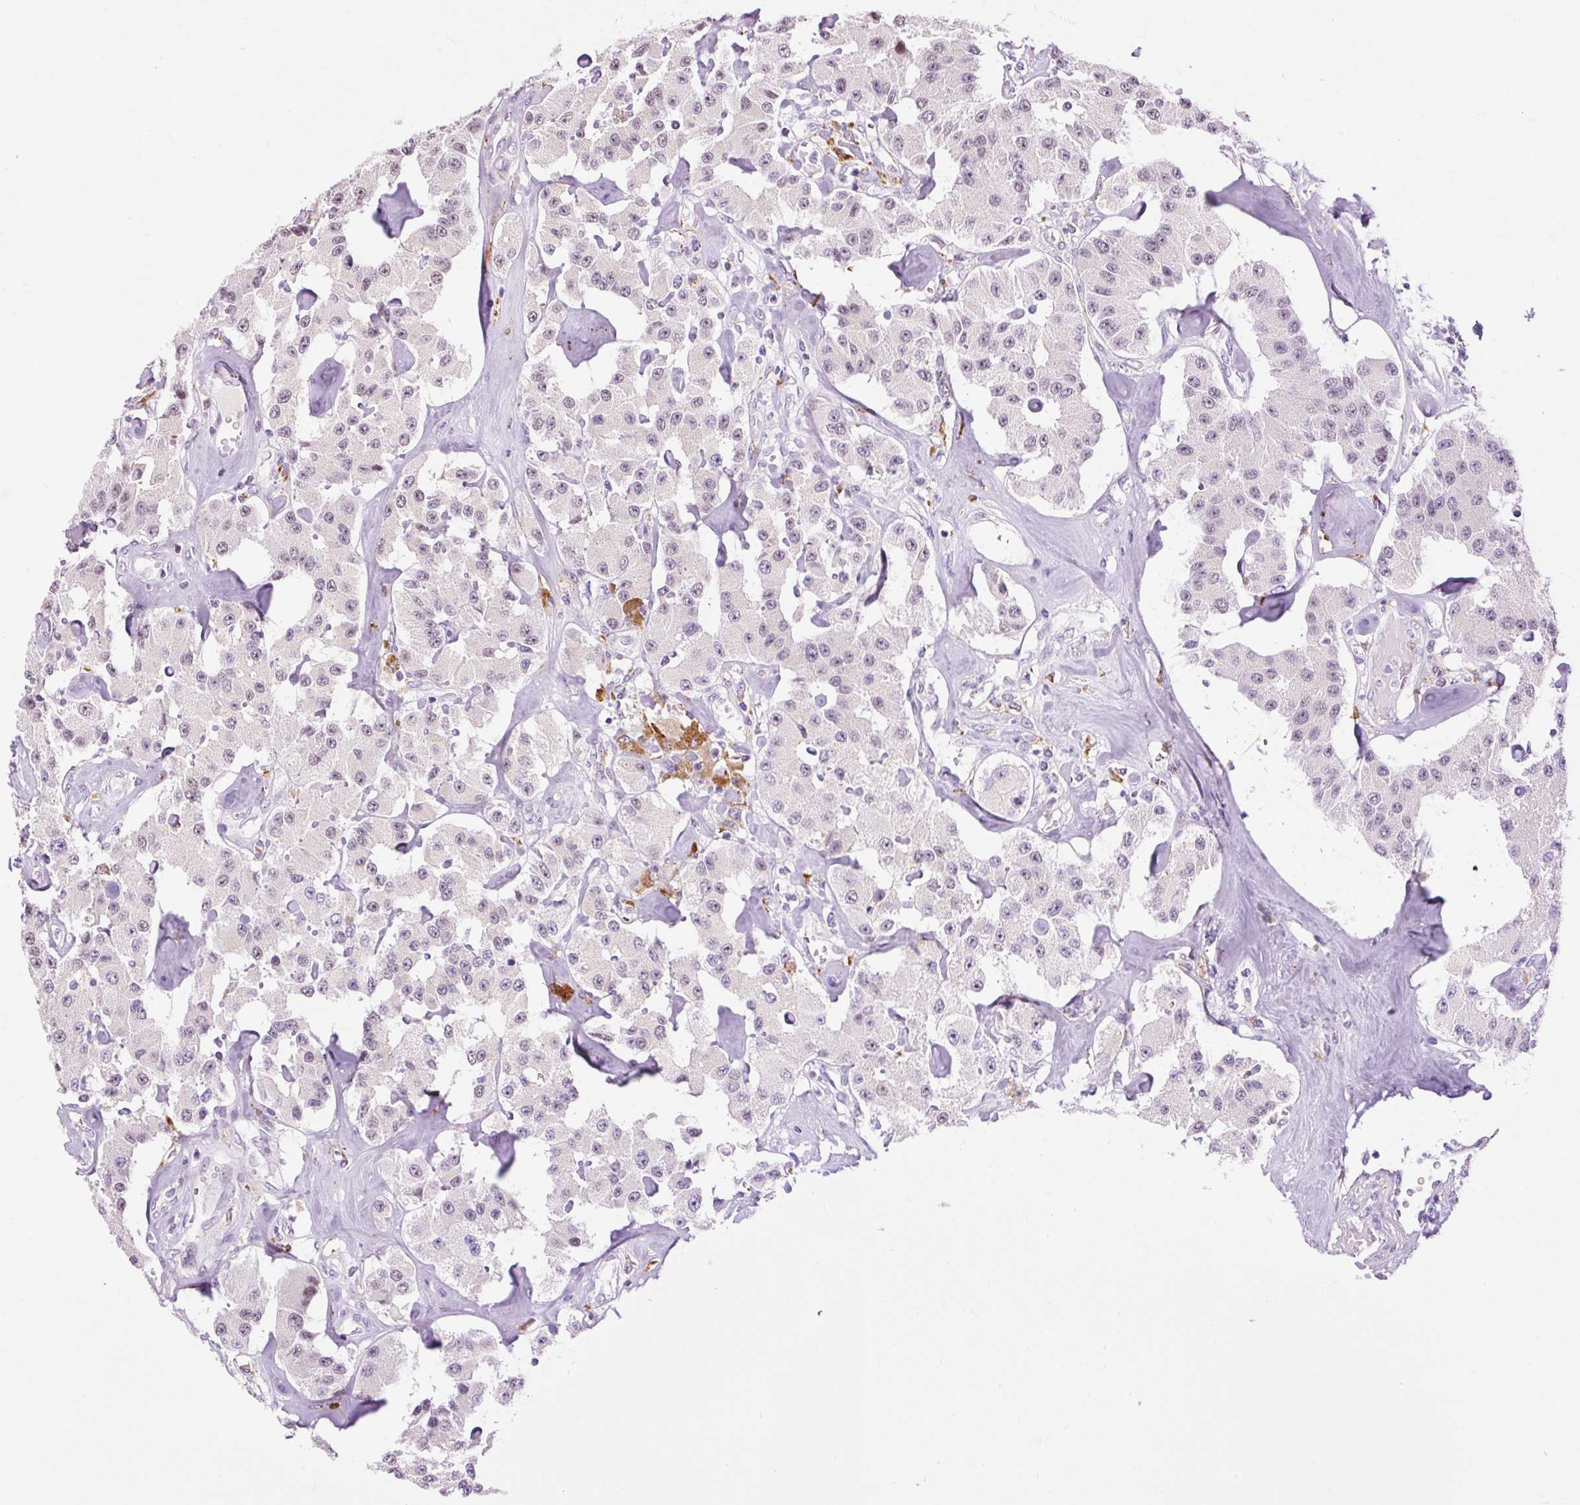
{"staining": {"intensity": "negative", "quantity": "none", "location": "none"}, "tissue": "carcinoid", "cell_type": "Tumor cells", "image_type": "cancer", "snomed": [{"axis": "morphology", "description": "Carcinoid, malignant, NOS"}, {"axis": "topography", "description": "Pancreas"}], "caption": "Tumor cells are negative for brown protein staining in carcinoid (malignant).", "gene": "LY86", "patient": {"sex": "male", "age": 41}}